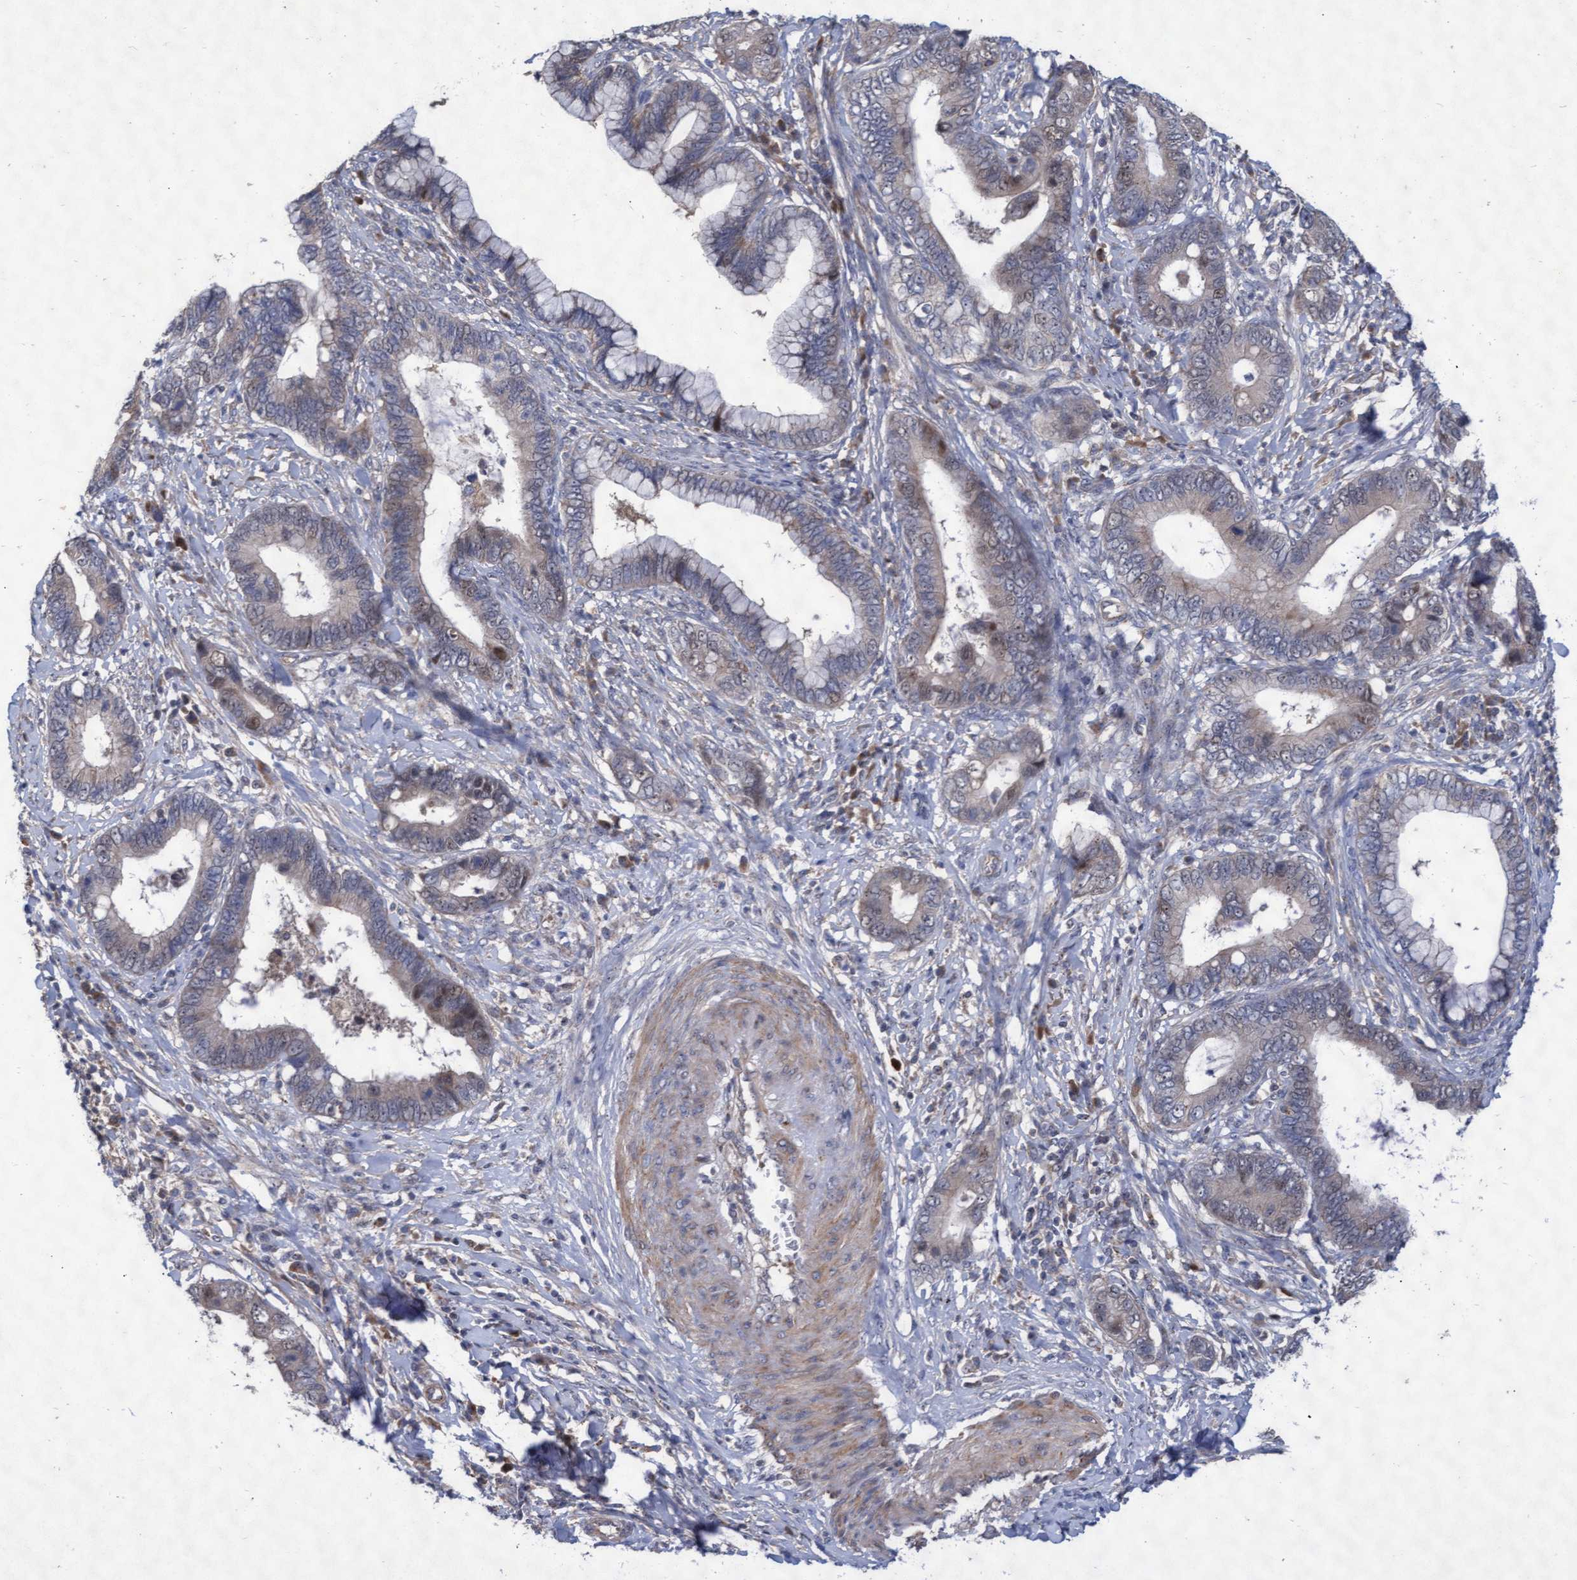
{"staining": {"intensity": "negative", "quantity": "none", "location": "none"}, "tissue": "cervical cancer", "cell_type": "Tumor cells", "image_type": "cancer", "snomed": [{"axis": "morphology", "description": "Adenocarcinoma, NOS"}, {"axis": "topography", "description": "Cervix"}], "caption": "DAB immunohistochemical staining of cervical adenocarcinoma reveals no significant expression in tumor cells.", "gene": "ABCF2", "patient": {"sex": "female", "age": 44}}